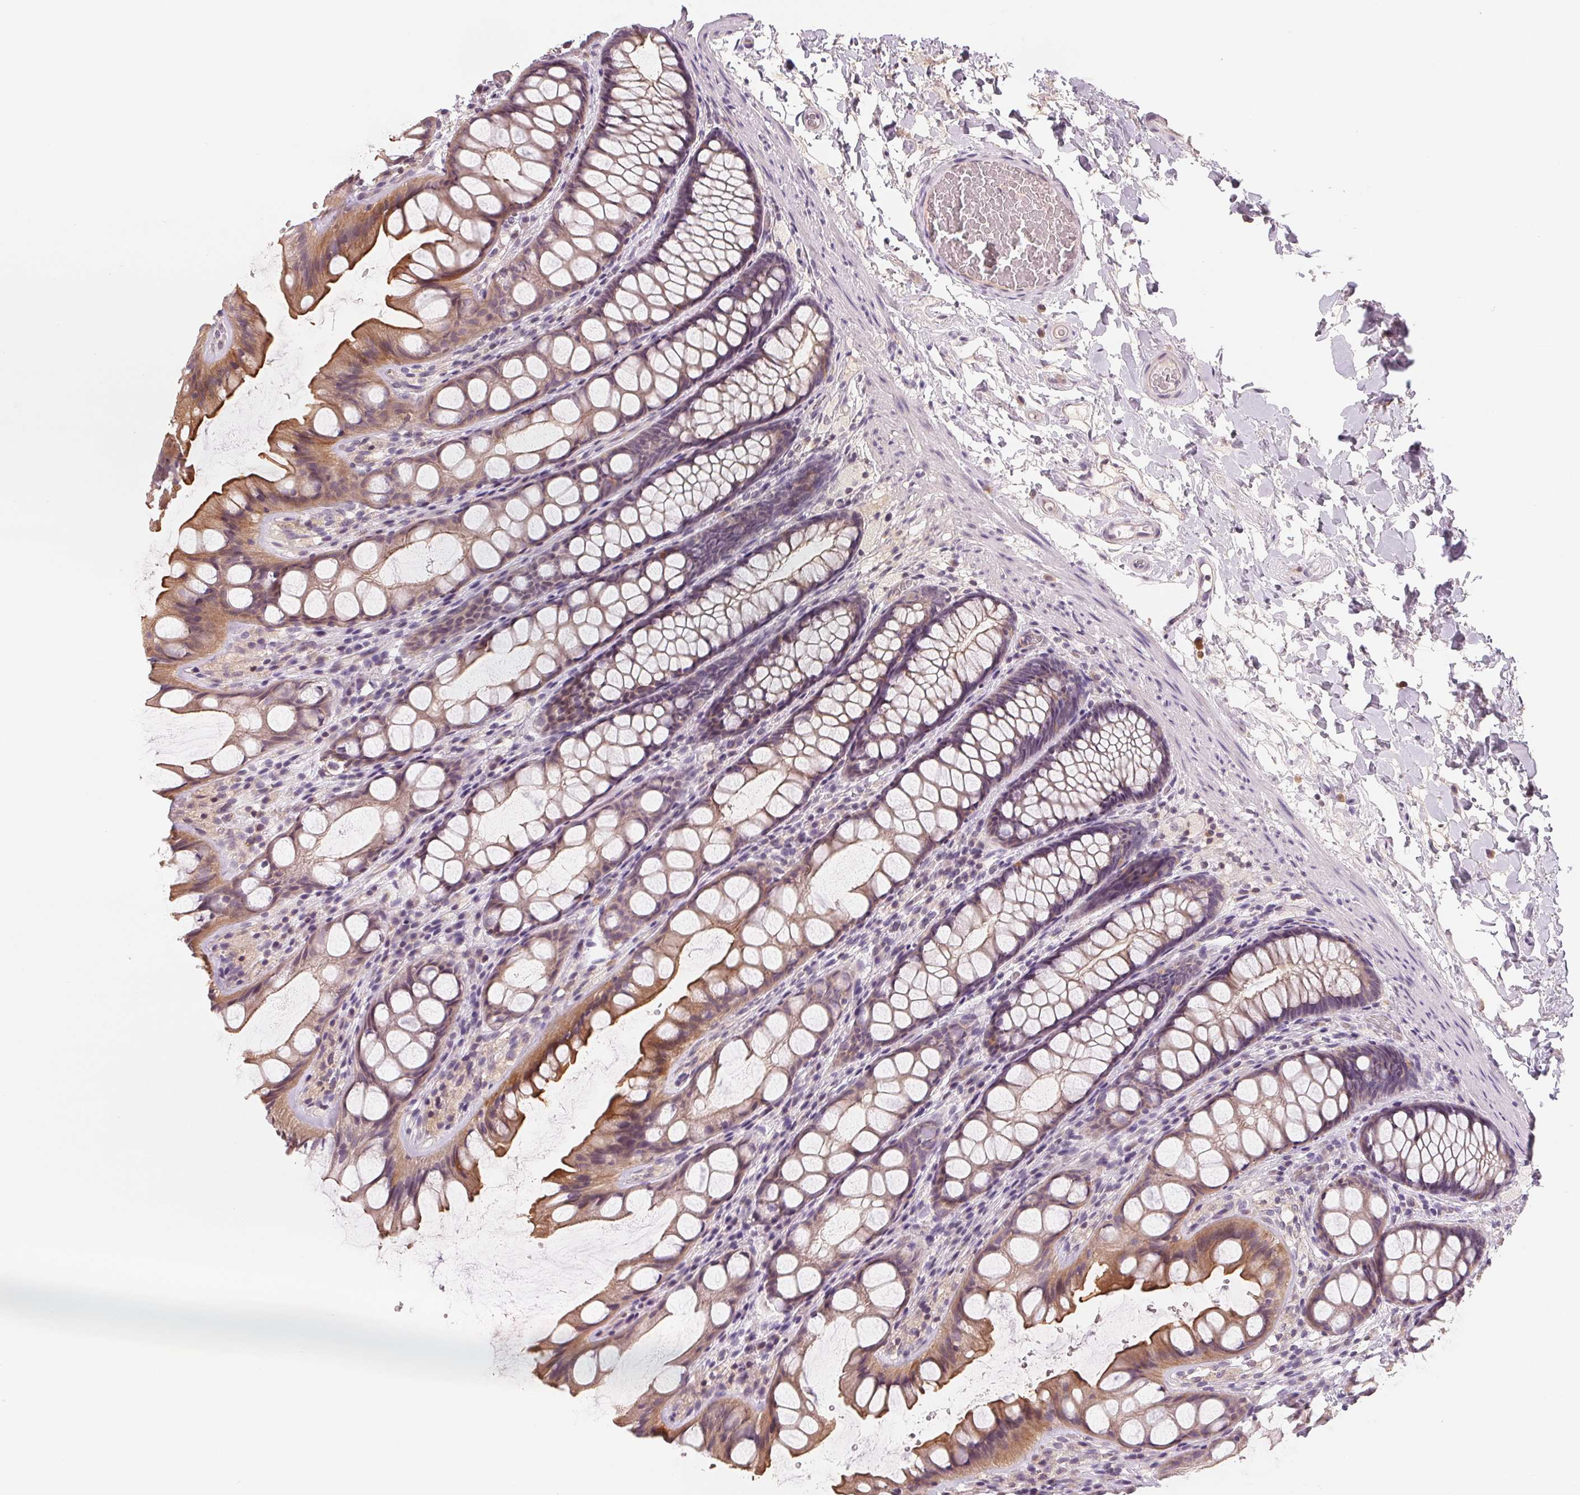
{"staining": {"intensity": "negative", "quantity": "none", "location": "none"}, "tissue": "colon", "cell_type": "Endothelial cells", "image_type": "normal", "snomed": [{"axis": "morphology", "description": "Normal tissue, NOS"}, {"axis": "topography", "description": "Colon"}], "caption": "Colon stained for a protein using IHC displays no staining endothelial cells.", "gene": "AQP8", "patient": {"sex": "male", "age": 47}}